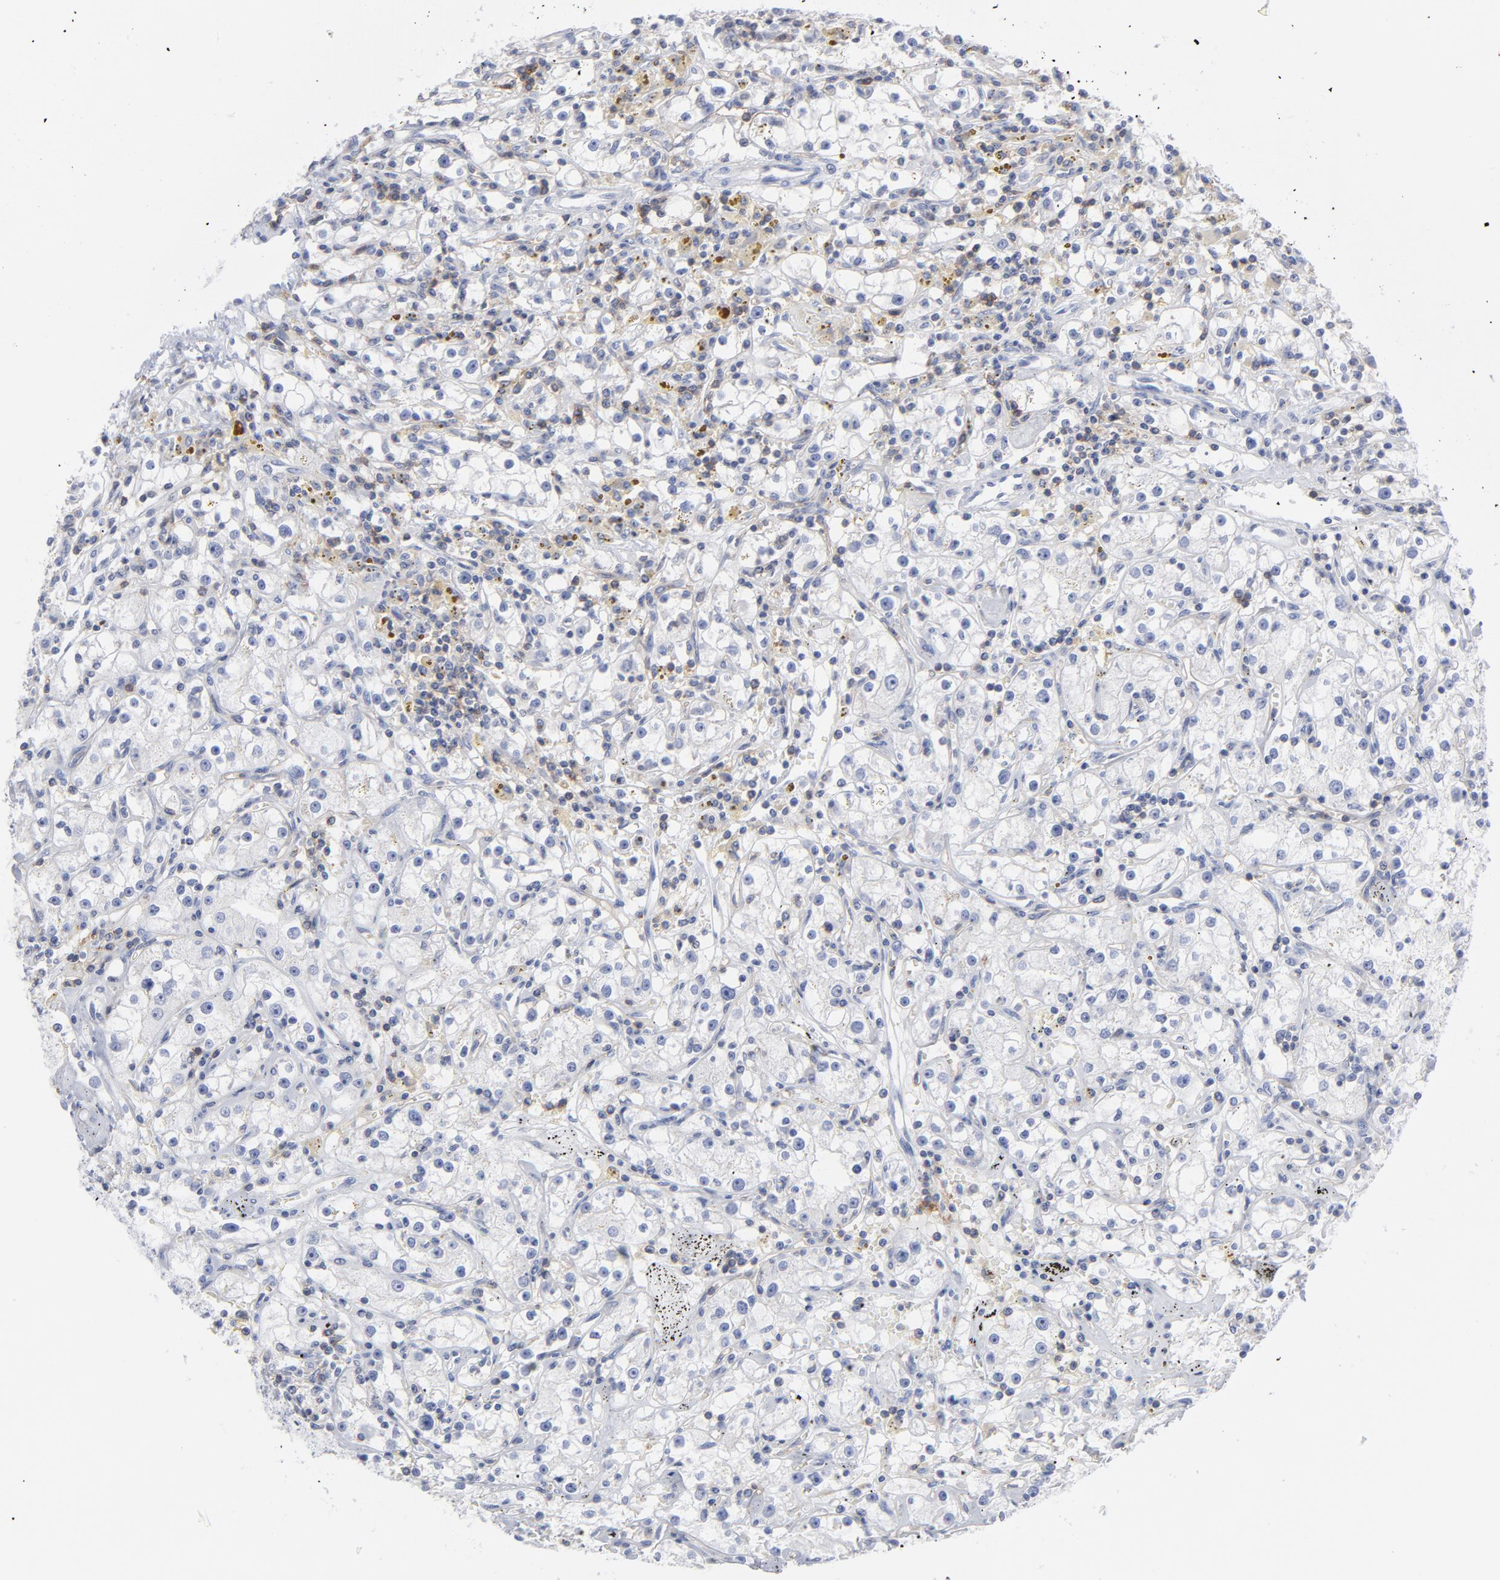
{"staining": {"intensity": "negative", "quantity": "none", "location": "none"}, "tissue": "renal cancer", "cell_type": "Tumor cells", "image_type": "cancer", "snomed": [{"axis": "morphology", "description": "Adenocarcinoma, NOS"}, {"axis": "topography", "description": "Kidney"}], "caption": "IHC photomicrograph of renal cancer stained for a protein (brown), which displays no expression in tumor cells. Nuclei are stained in blue.", "gene": "P2RY8", "patient": {"sex": "male", "age": 56}}